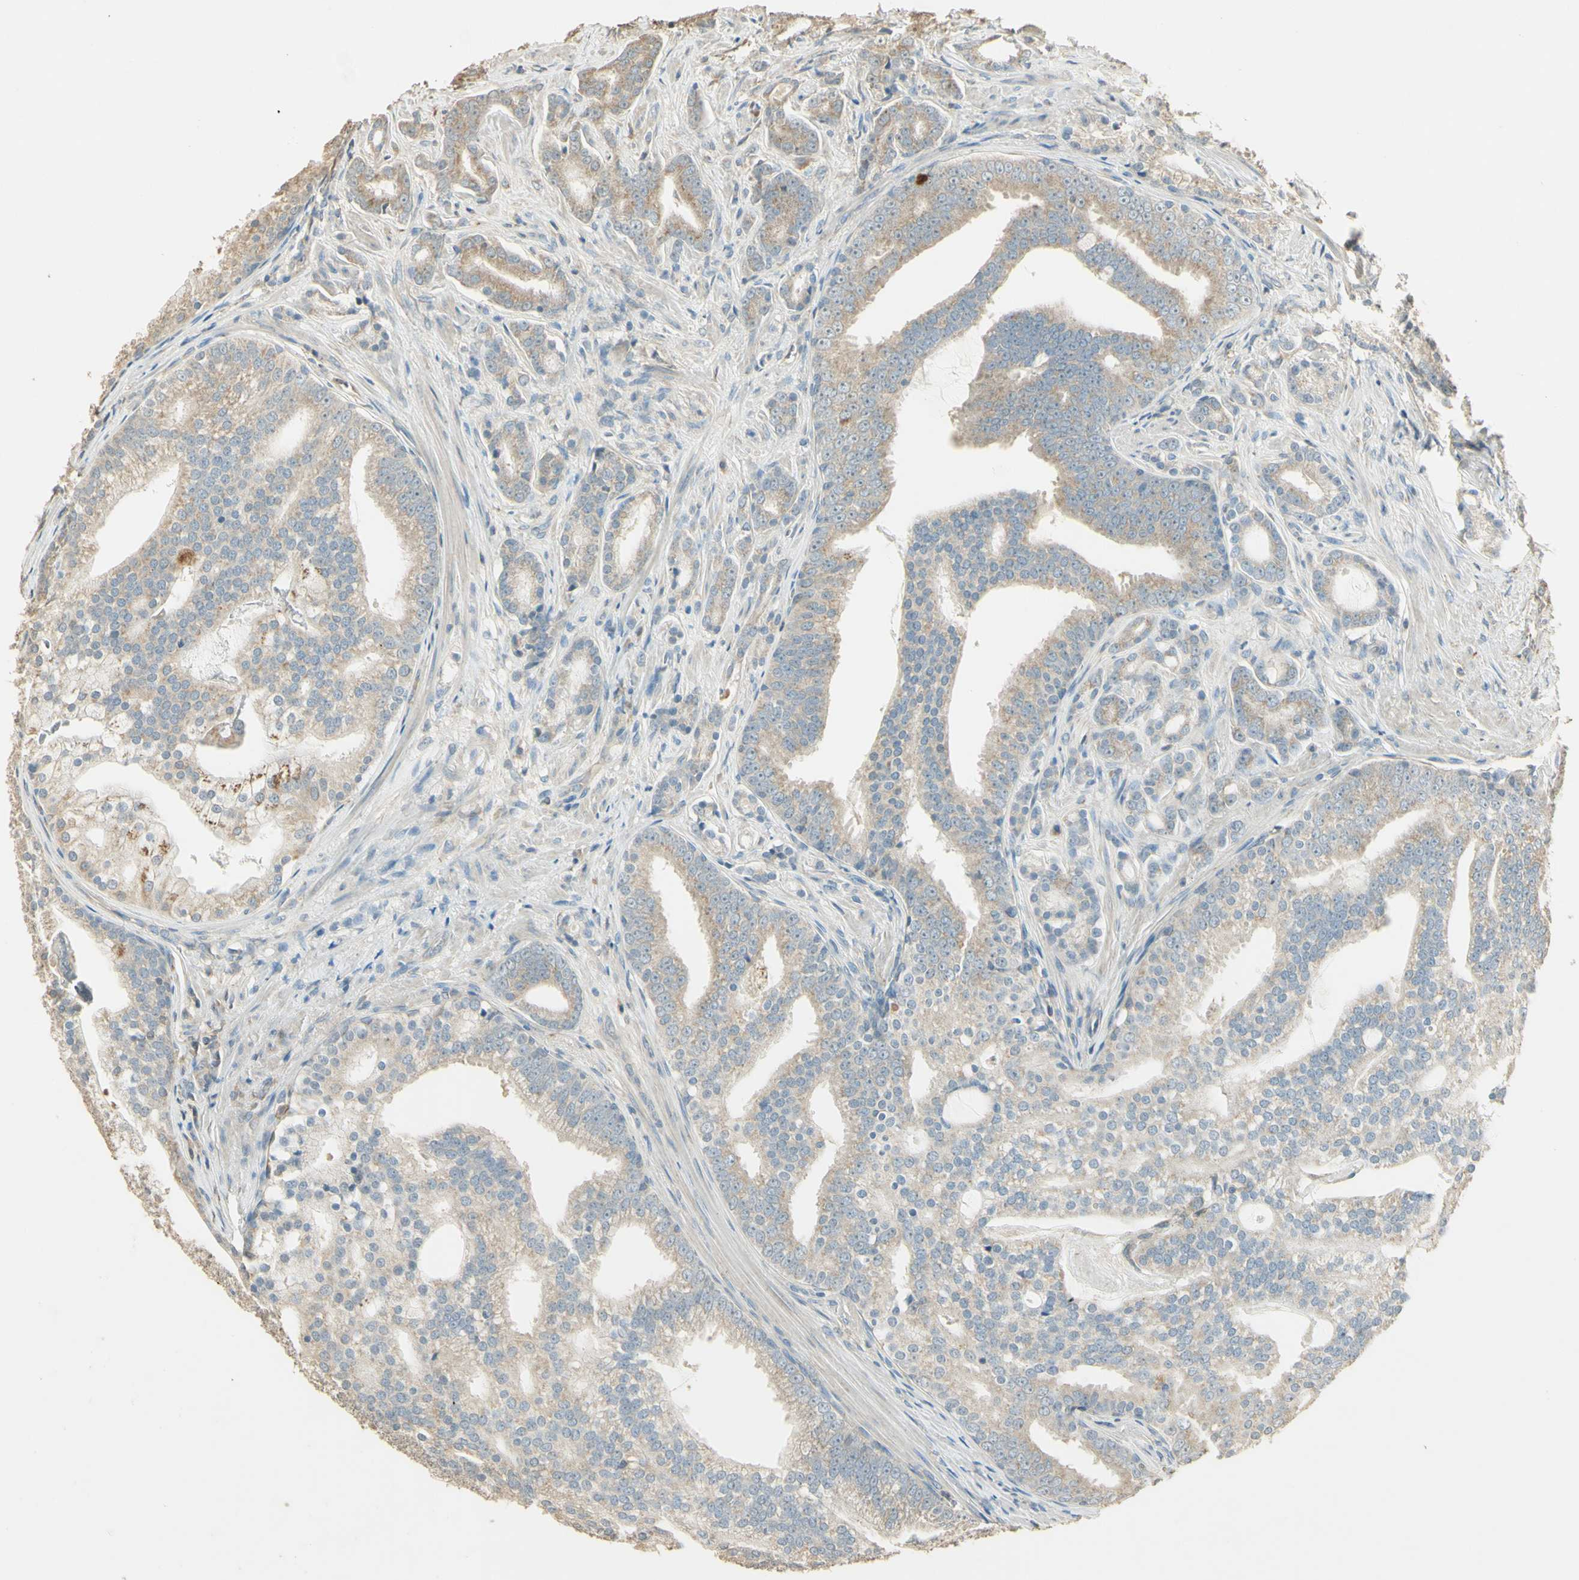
{"staining": {"intensity": "weak", "quantity": ">75%", "location": "cytoplasmic/membranous"}, "tissue": "prostate cancer", "cell_type": "Tumor cells", "image_type": "cancer", "snomed": [{"axis": "morphology", "description": "Adenocarcinoma, Low grade"}, {"axis": "topography", "description": "Prostate"}], "caption": "Brown immunohistochemical staining in prostate cancer displays weak cytoplasmic/membranous positivity in about >75% of tumor cells. The staining was performed using DAB to visualize the protein expression in brown, while the nuclei were stained in blue with hematoxylin (Magnification: 20x).", "gene": "UXS1", "patient": {"sex": "male", "age": 58}}